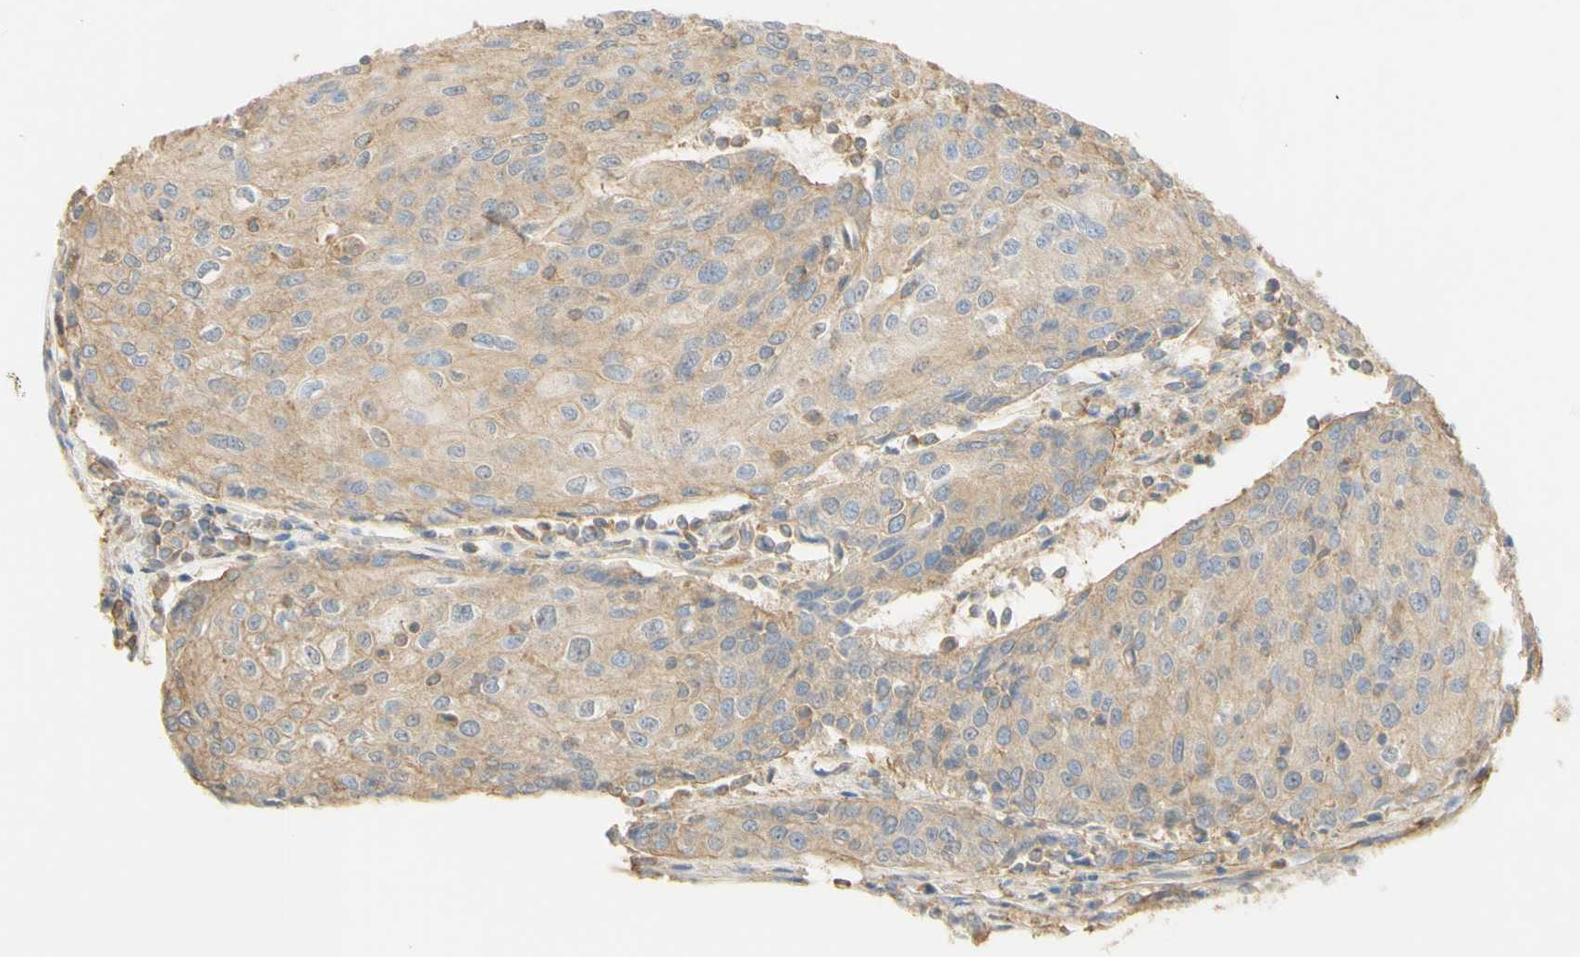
{"staining": {"intensity": "weak", "quantity": "<25%", "location": "cytoplasmic/membranous"}, "tissue": "urothelial cancer", "cell_type": "Tumor cells", "image_type": "cancer", "snomed": [{"axis": "morphology", "description": "Urothelial carcinoma, High grade"}, {"axis": "topography", "description": "Urinary bladder"}], "caption": "High magnification brightfield microscopy of urothelial carcinoma (high-grade) stained with DAB (3,3'-diaminobenzidine) (brown) and counterstained with hematoxylin (blue): tumor cells show no significant expression. (Brightfield microscopy of DAB immunohistochemistry at high magnification).", "gene": "KCNE4", "patient": {"sex": "female", "age": 85}}